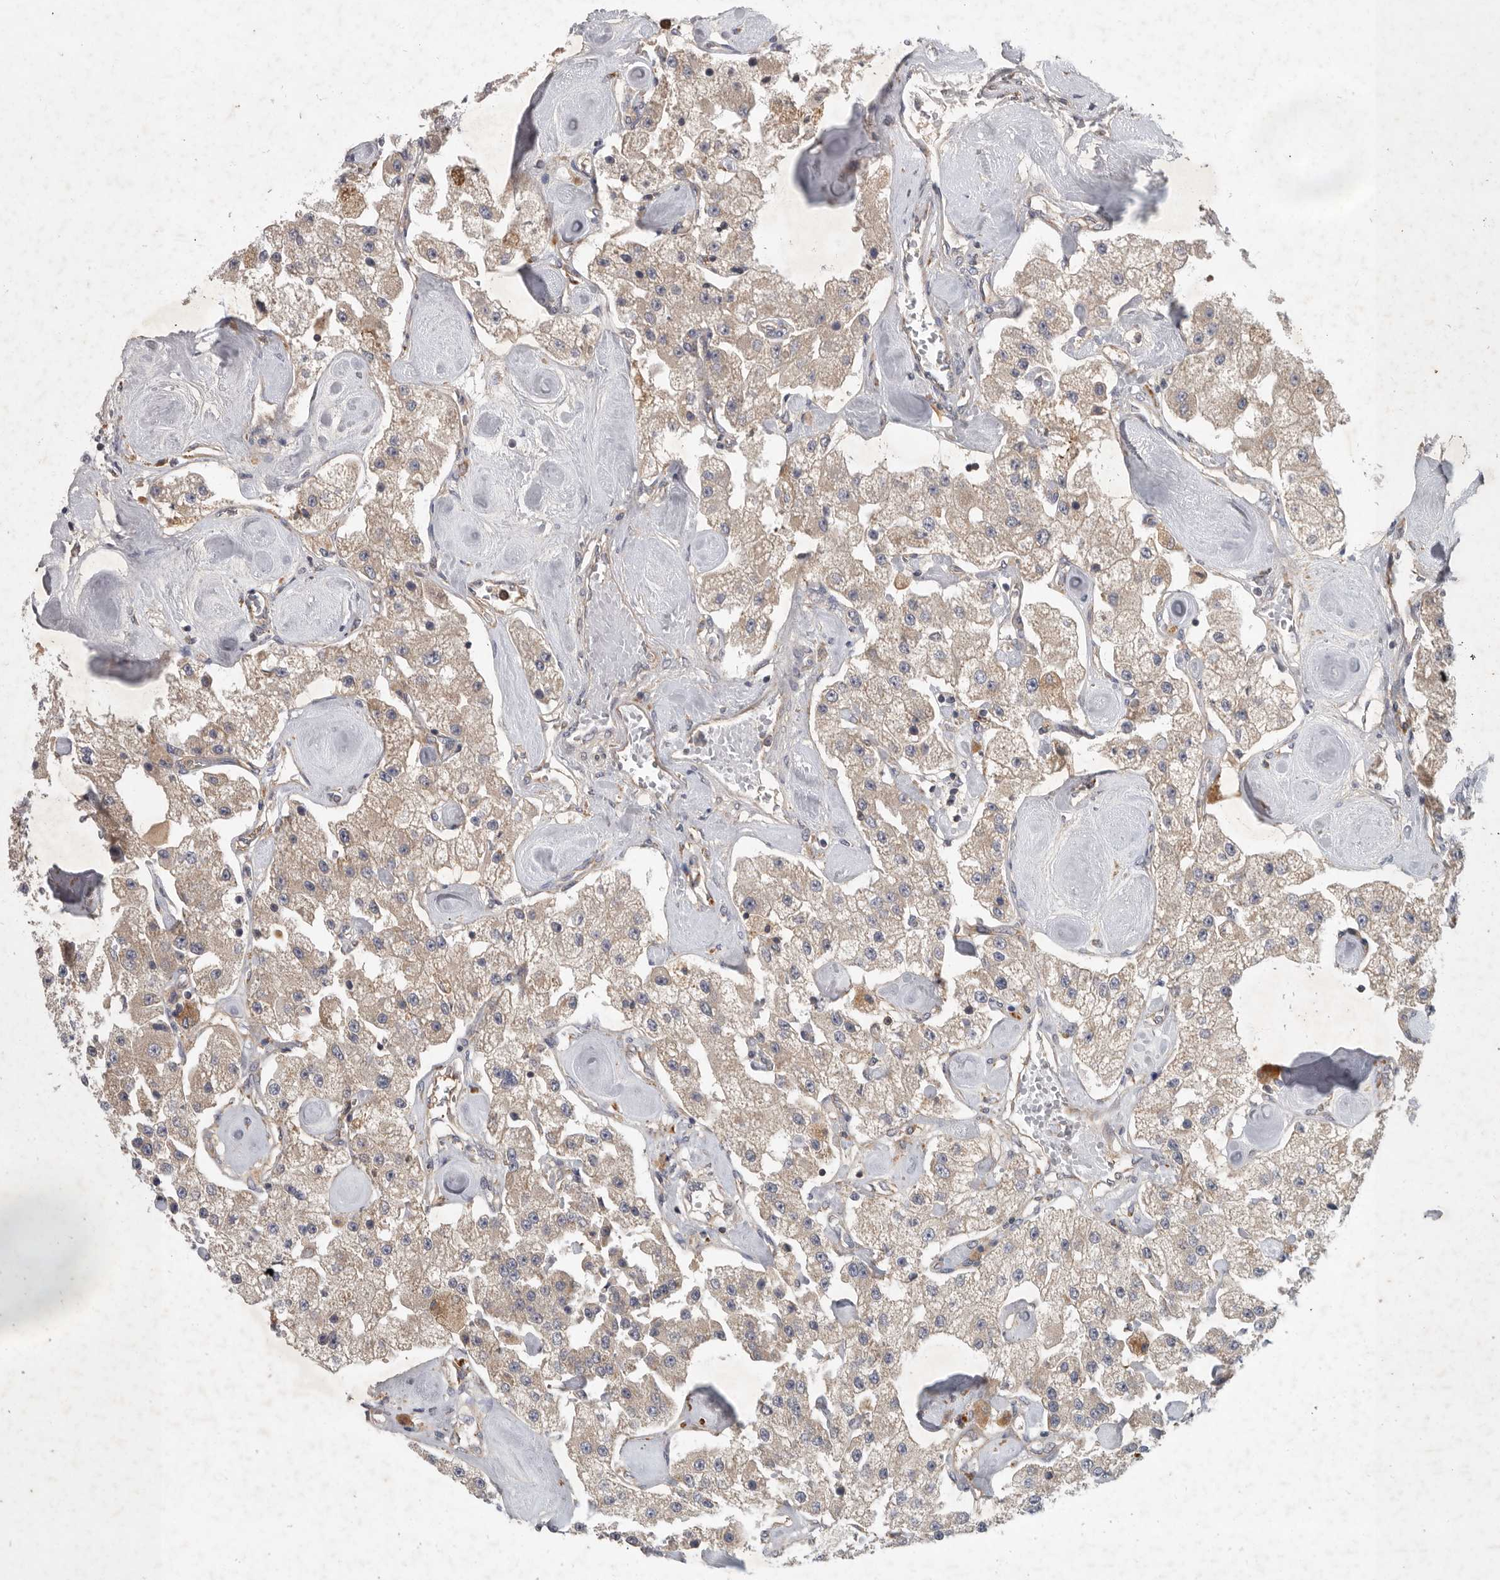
{"staining": {"intensity": "weak", "quantity": "<25%", "location": "cytoplasmic/membranous"}, "tissue": "carcinoid", "cell_type": "Tumor cells", "image_type": "cancer", "snomed": [{"axis": "morphology", "description": "Carcinoid, malignant, NOS"}, {"axis": "topography", "description": "Pancreas"}], "caption": "Tumor cells show no significant protein expression in carcinoid.", "gene": "C1orf109", "patient": {"sex": "male", "age": 41}}